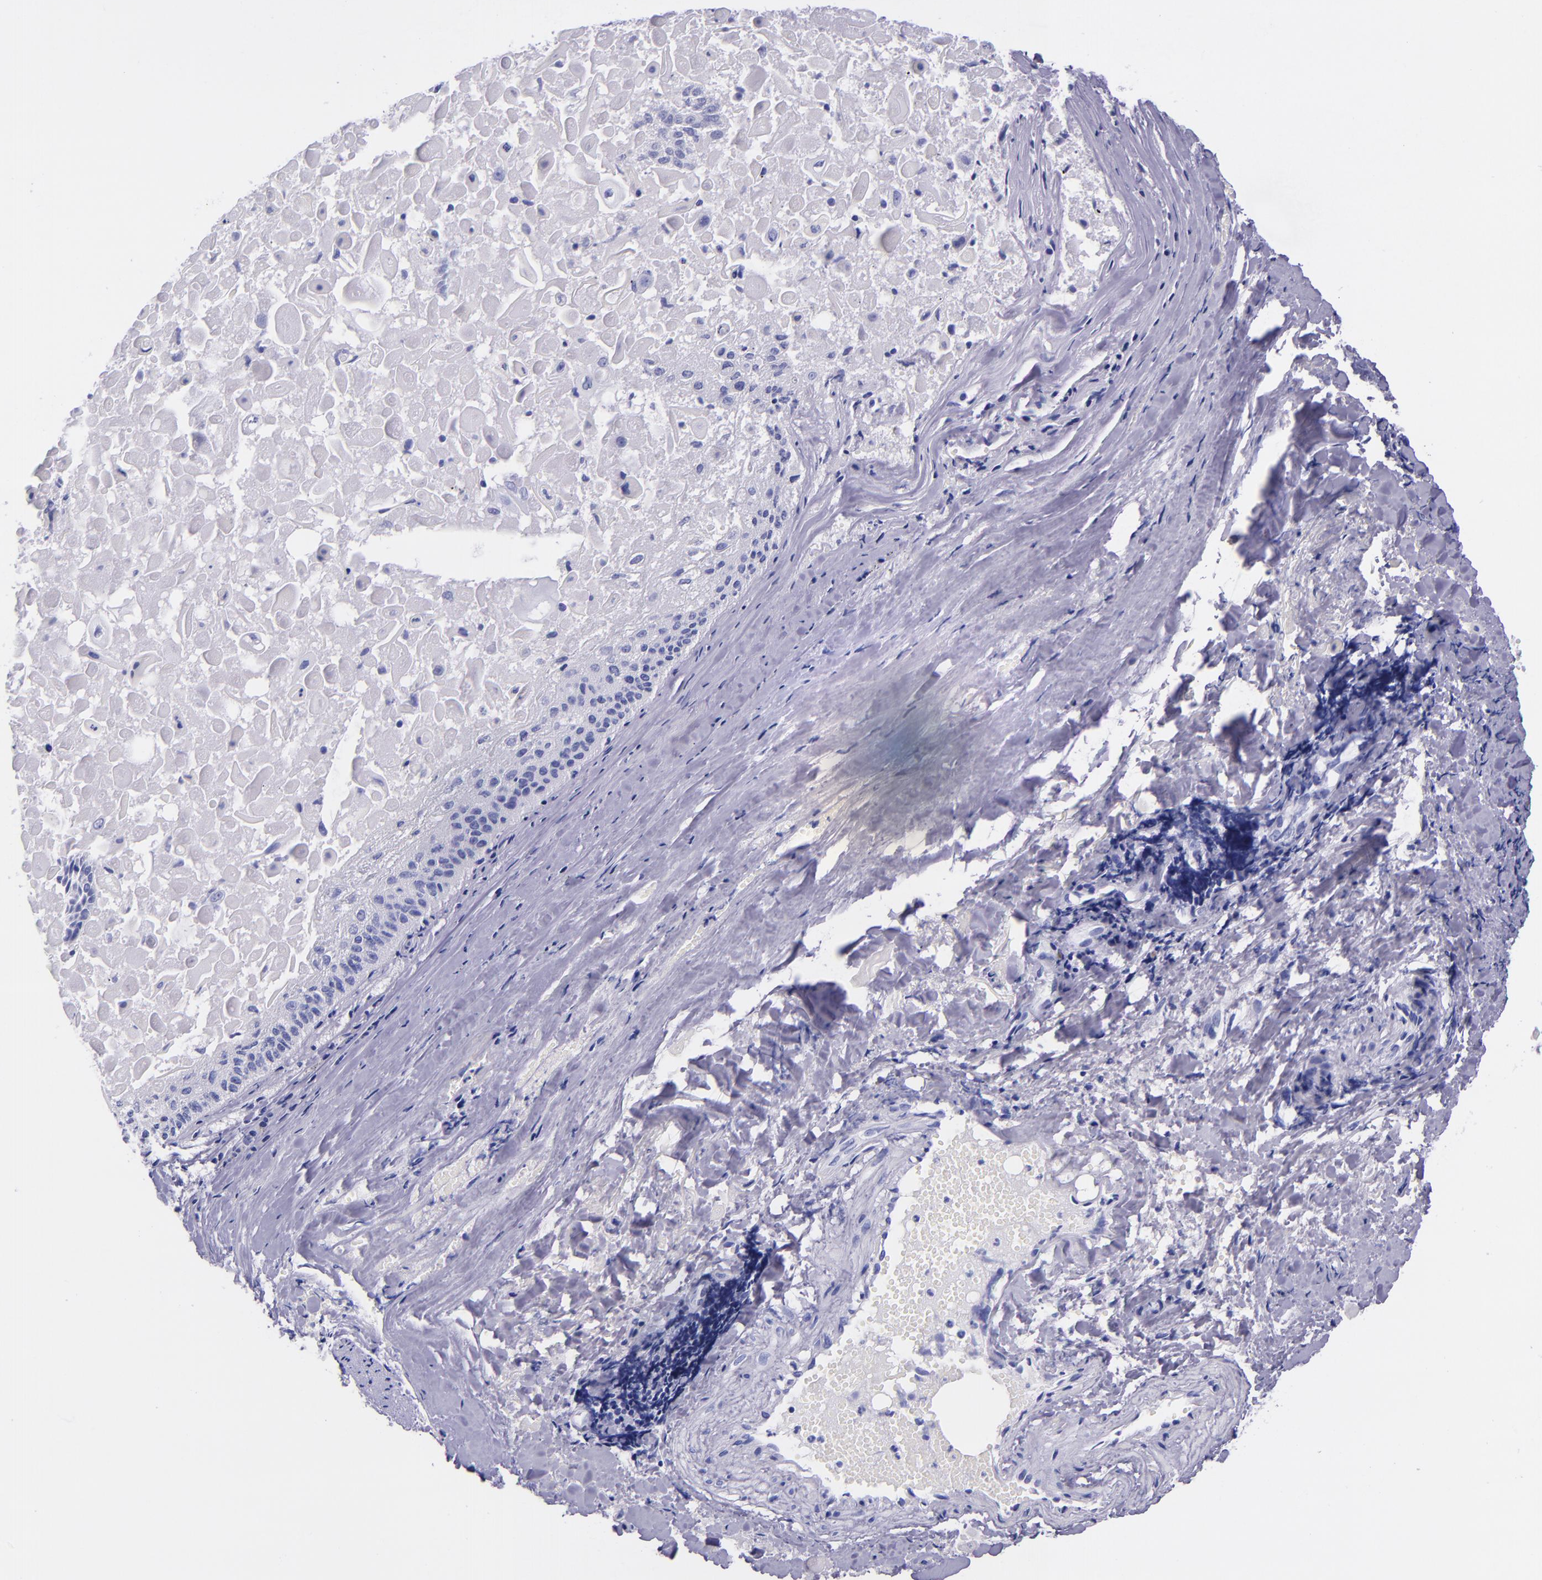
{"staining": {"intensity": "negative", "quantity": "none", "location": "none"}, "tissue": "lung cancer", "cell_type": "Tumor cells", "image_type": "cancer", "snomed": [{"axis": "morphology", "description": "Adenocarcinoma, NOS"}, {"axis": "topography", "description": "Lung"}], "caption": "Immunohistochemistry image of lung adenocarcinoma stained for a protein (brown), which exhibits no expression in tumor cells.", "gene": "MBP", "patient": {"sex": "male", "age": 60}}